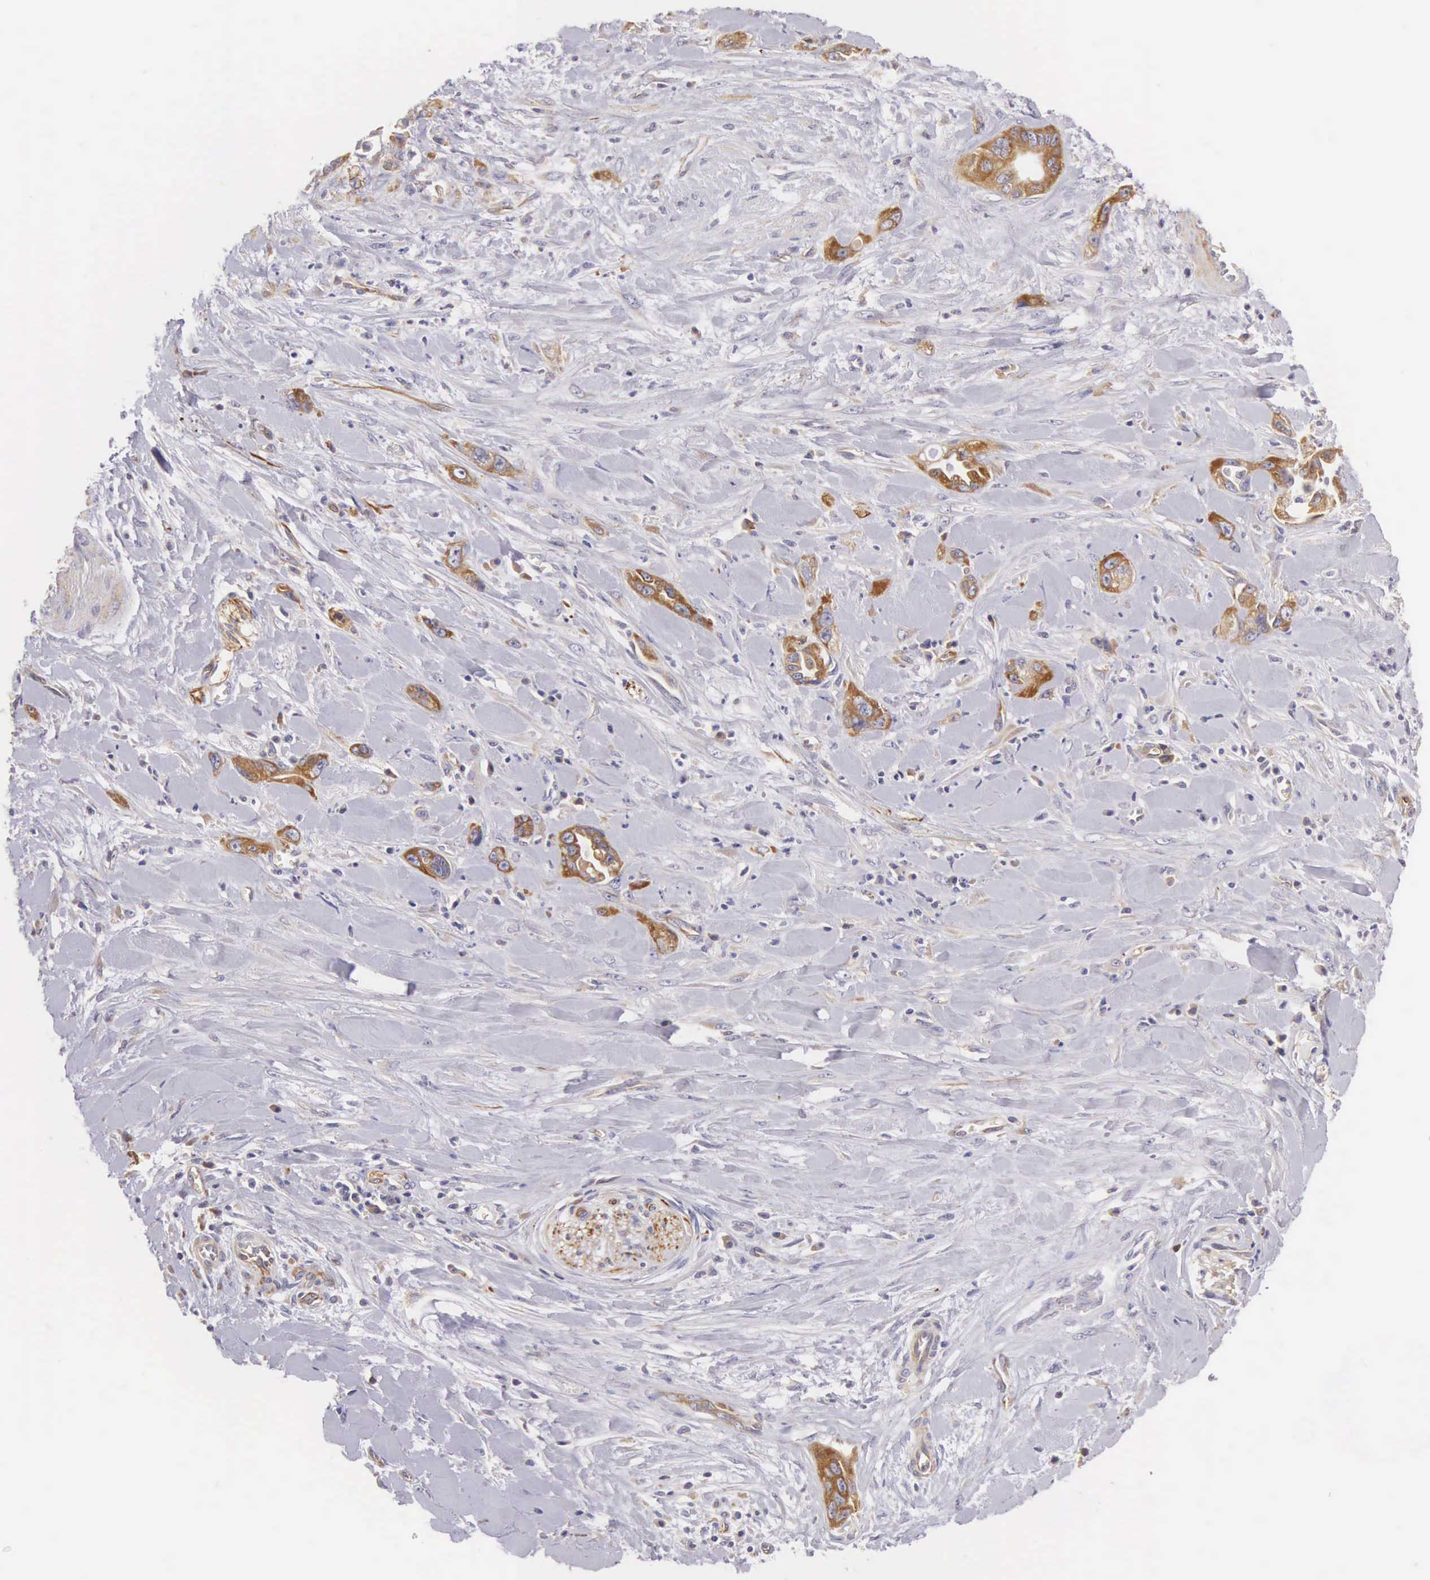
{"staining": {"intensity": "moderate", "quantity": "25%-75%", "location": "cytoplasmic/membranous"}, "tissue": "pancreatic cancer", "cell_type": "Tumor cells", "image_type": "cancer", "snomed": [{"axis": "morphology", "description": "Adenocarcinoma, NOS"}, {"axis": "topography", "description": "Pancreas"}], "caption": "Pancreatic cancer stained with IHC displays moderate cytoplasmic/membranous positivity in about 25%-75% of tumor cells. (brown staining indicates protein expression, while blue staining denotes nuclei).", "gene": "OSBPL3", "patient": {"sex": "male", "age": 69}}